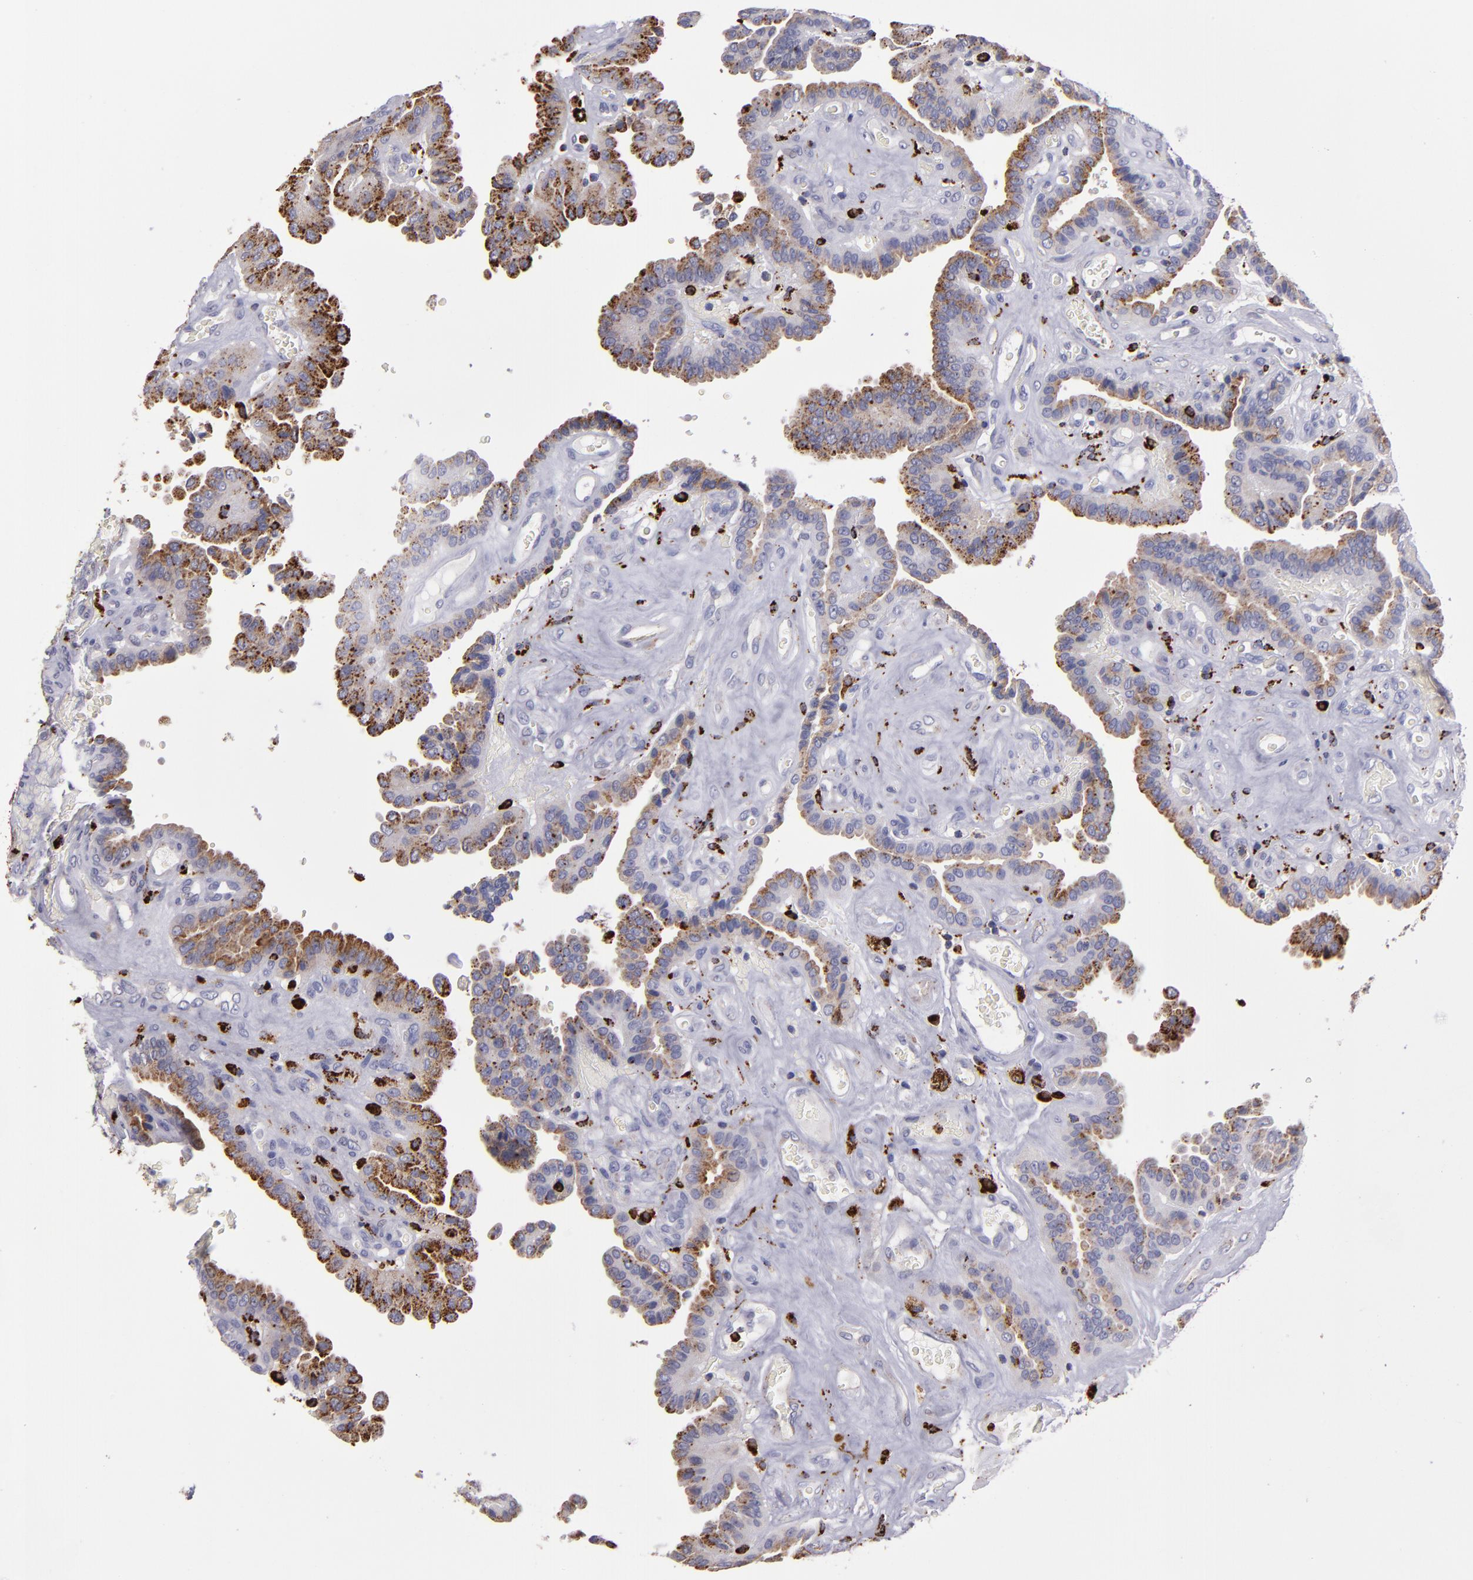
{"staining": {"intensity": "moderate", "quantity": ">75%", "location": "cytoplasmic/membranous"}, "tissue": "thyroid cancer", "cell_type": "Tumor cells", "image_type": "cancer", "snomed": [{"axis": "morphology", "description": "Papillary adenocarcinoma, NOS"}, {"axis": "topography", "description": "Thyroid gland"}], "caption": "Protein staining of papillary adenocarcinoma (thyroid) tissue reveals moderate cytoplasmic/membranous staining in approximately >75% of tumor cells. The staining is performed using DAB (3,3'-diaminobenzidine) brown chromogen to label protein expression. The nuclei are counter-stained blue using hematoxylin.", "gene": "CTSS", "patient": {"sex": "male", "age": 87}}